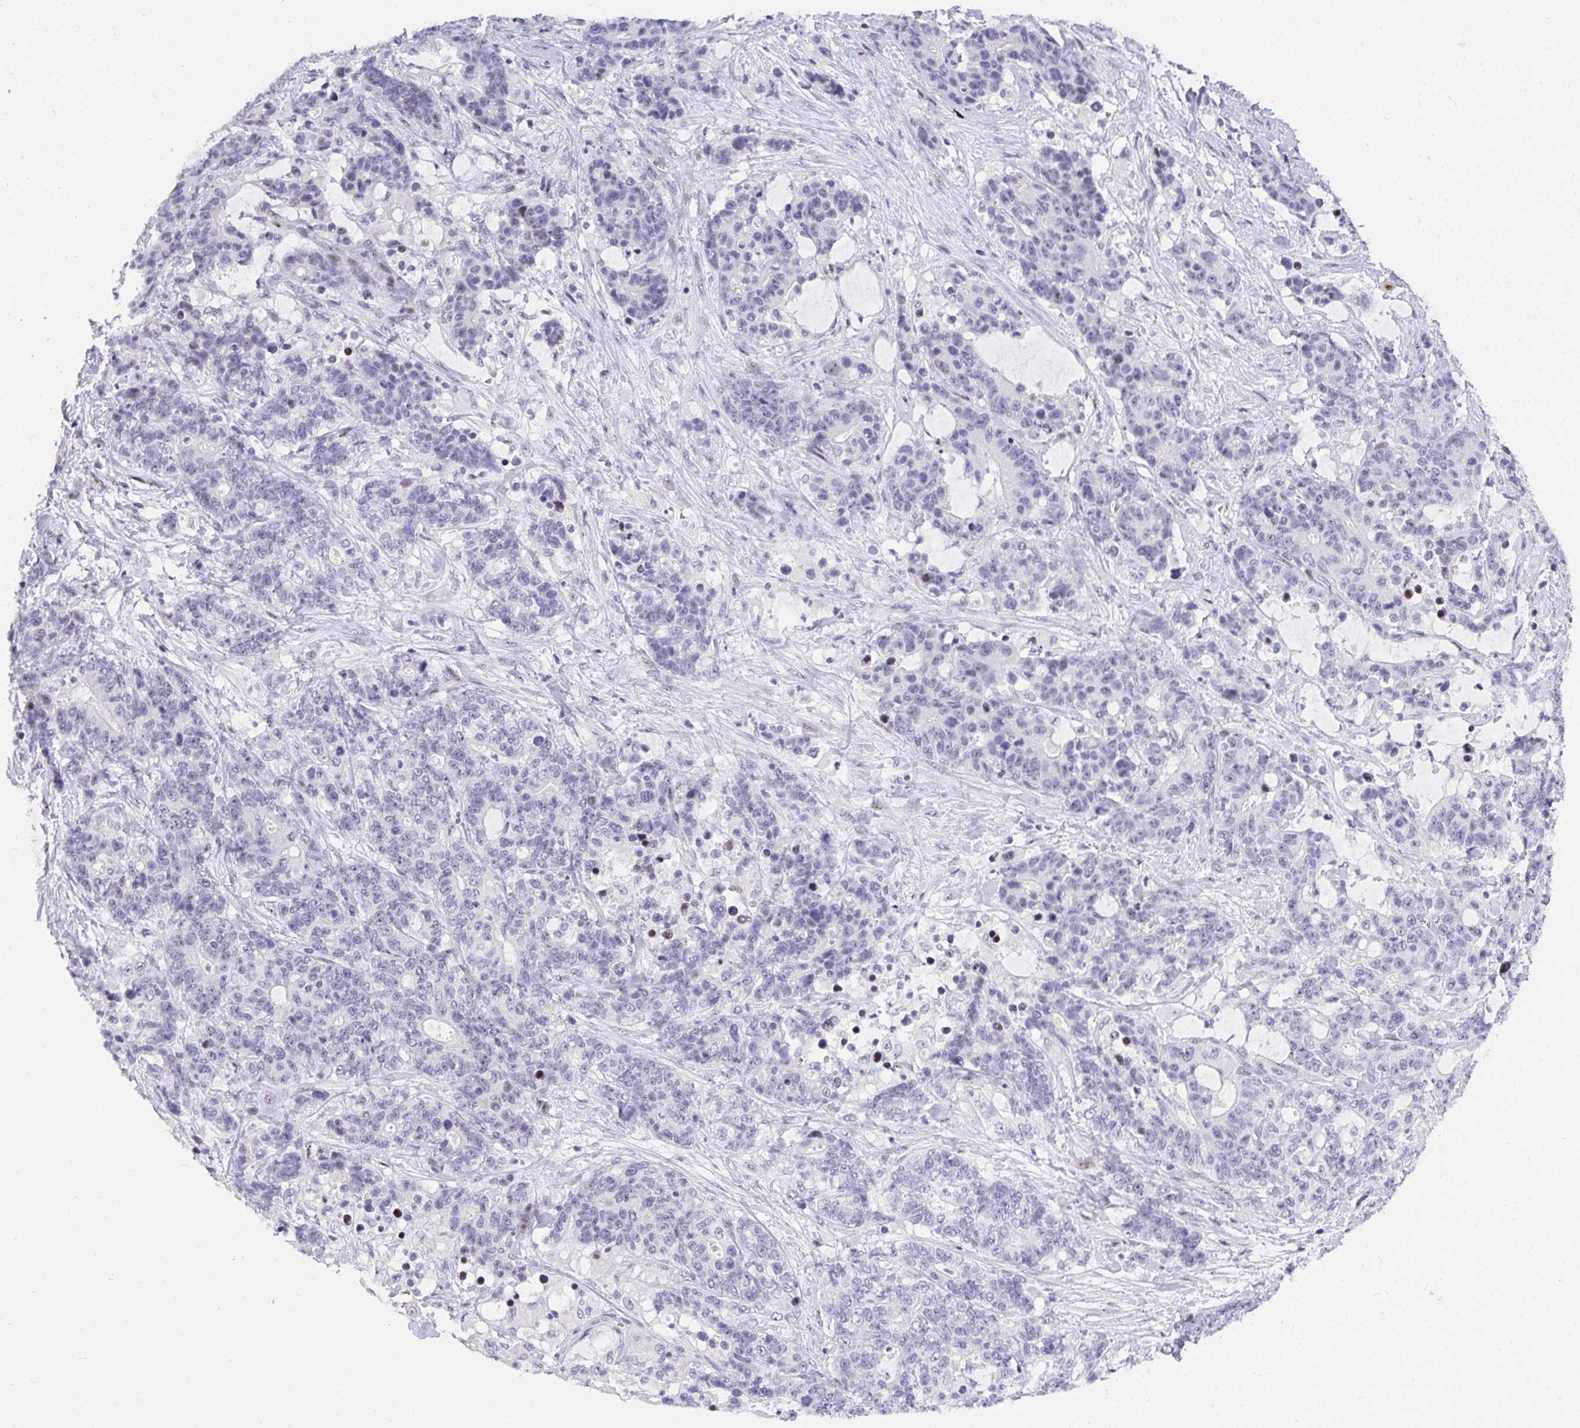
{"staining": {"intensity": "negative", "quantity": "none", "location": "none"}, "tissue": "stomach cancer", "cell_type": "Tumor cells", "image_type": "cancer", "snomed": [{"axis": "morphology", "description": "Normal tissue, NOS"}, {"axis": "morphology", "description": "Adenocarcinoma, NOS"}, {"axis": "topography", "description": "Stomach"}], "caption": "This is an IHC histopathology image of stomach cancer. There is no staining in tumor cells.", "gene": "PLPPR3", "patient": {"sex": "female", "age": 64}}